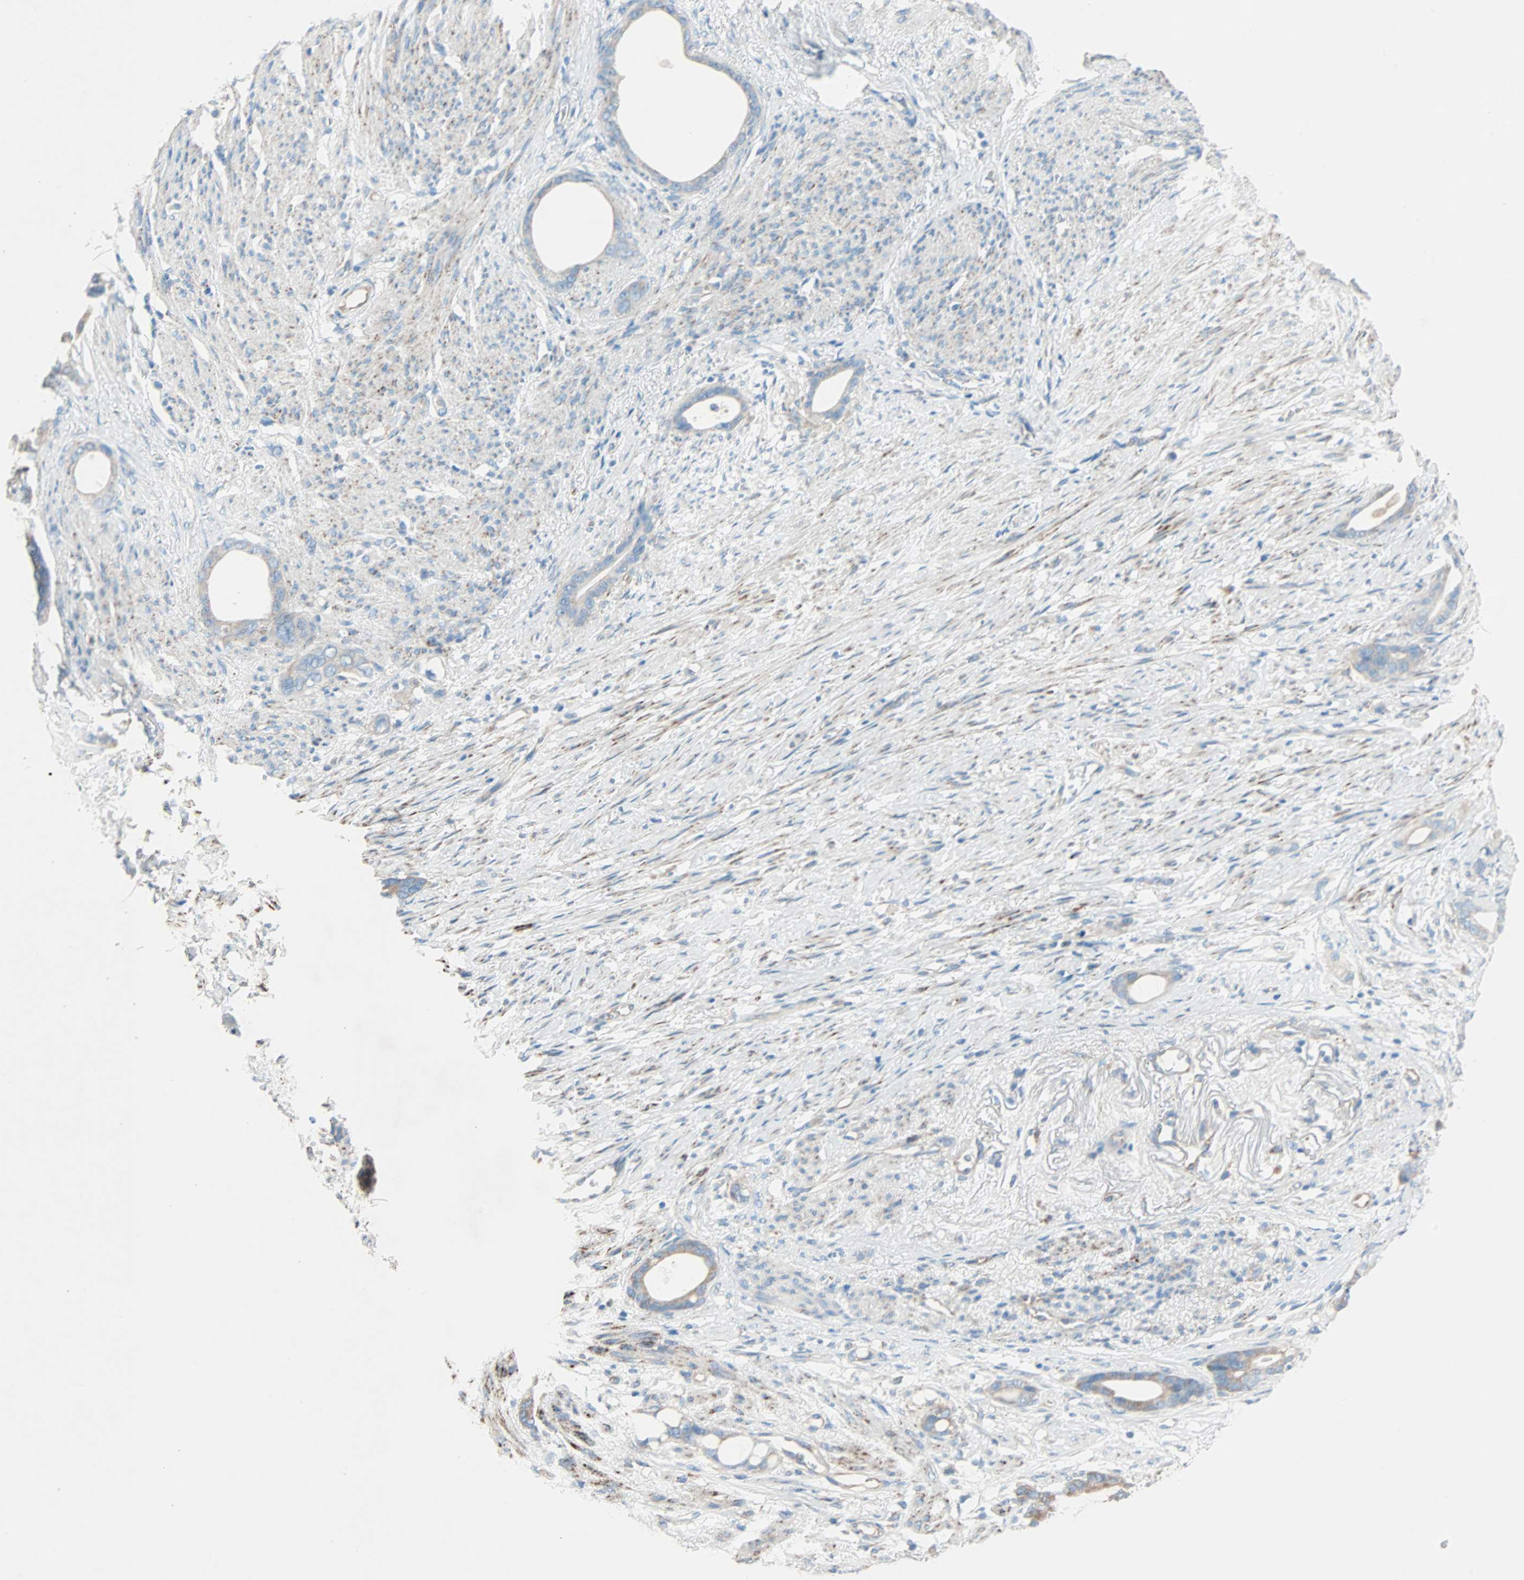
{"staining": {"intensity": "weak", "quantity": ">75%", "location": "cytoplasmic/membranous"}, "tissue": "stomach cancer", "cell_type": "Tumor cells", "image_type": "cancer", "snomed": [{"axis": "morphology", "description": "Adenocarcinoma, NOS"}, {"axis": "topography", "description": "Stomach"}], "caption": "There is low levels of weak cytoplasmic/membranous staining in tumor cells of stomach cancer, as demonstrated by immunohistochemical staining (brown color).", "gene": "LY6G6F", "patient": {"sex": "female", "age": 75}}